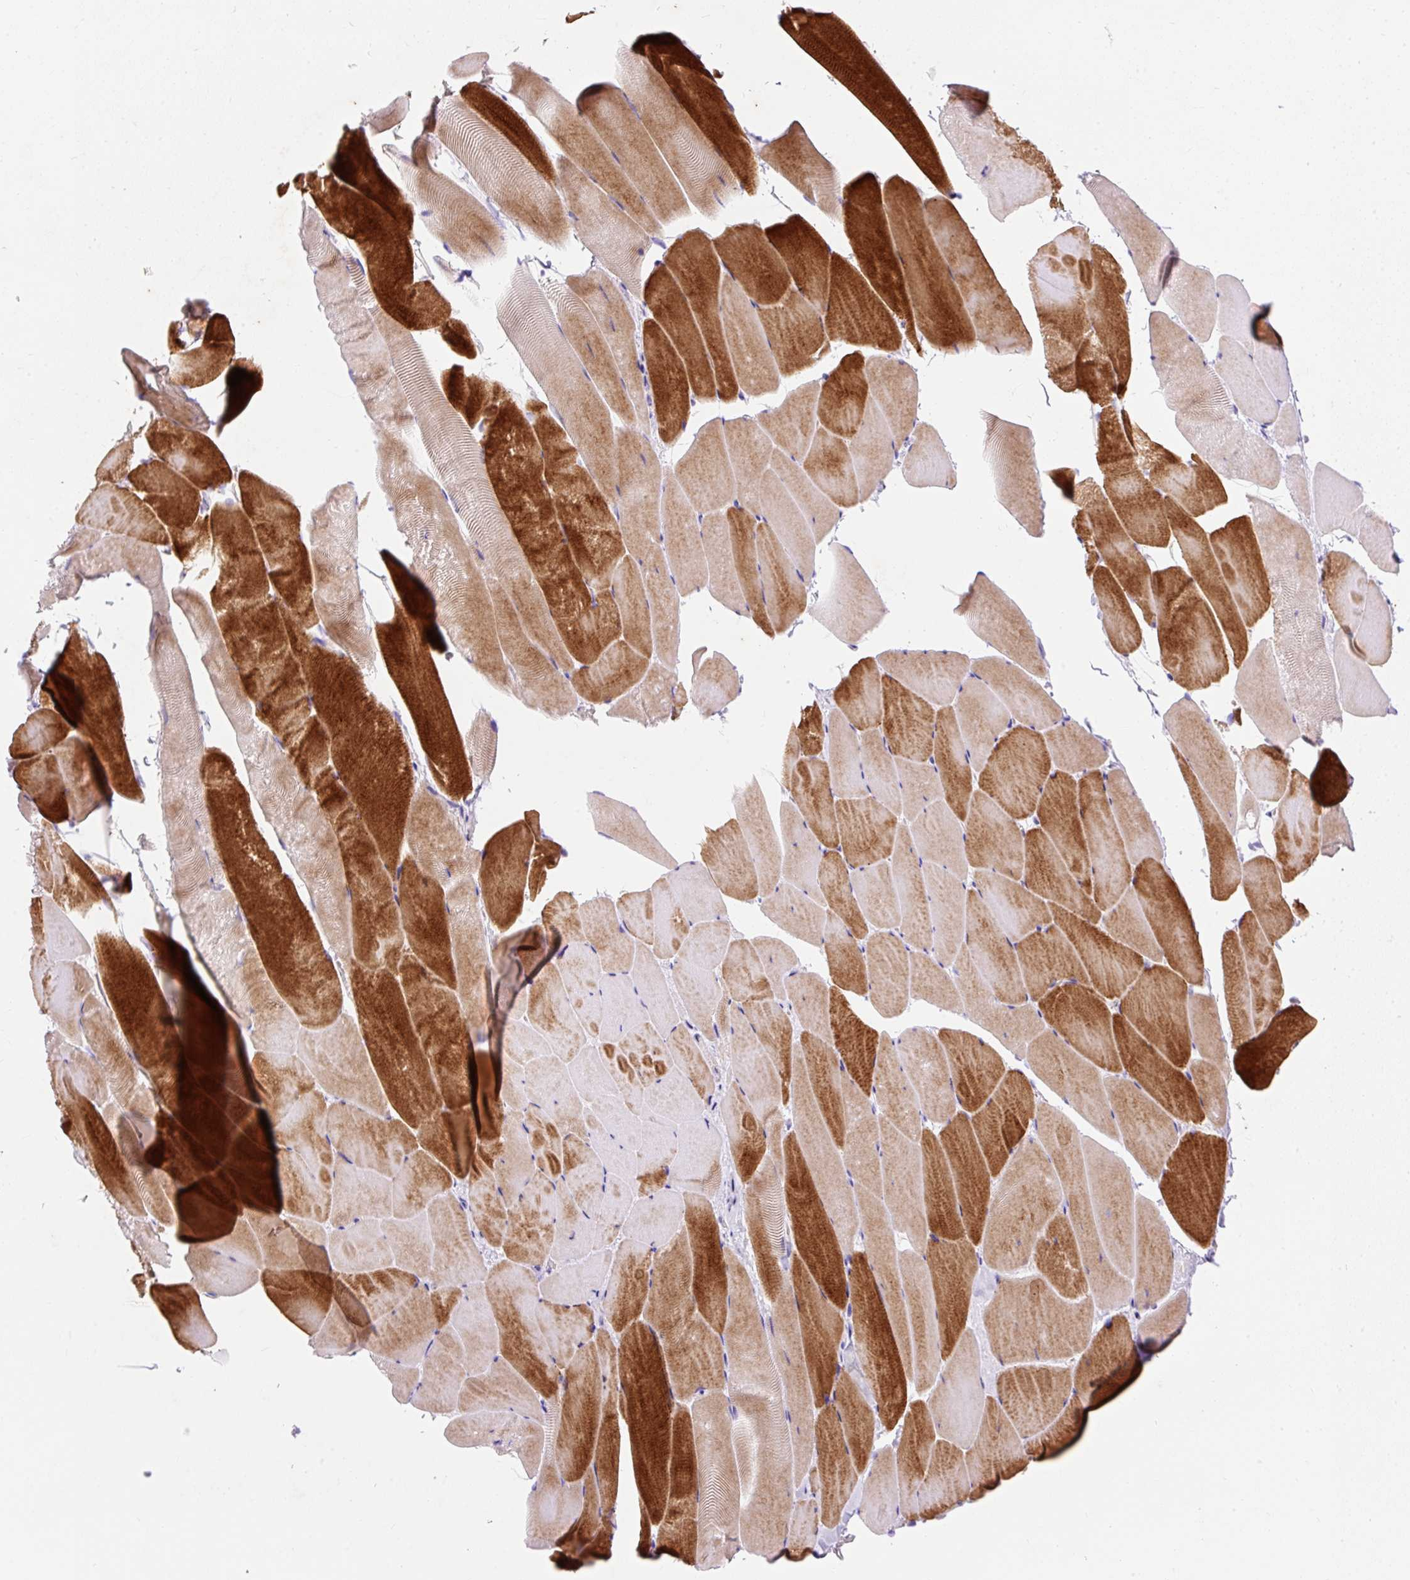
{"staining": {"intensity": "strong", "quantity": "25%-75%", "location": "cytoplasmic/membranous"}, "tissue": "skeletal muscle", "cell_type": "Myocytes", "image_type": "normal", "snomed": [{"axis": "morphology", "description": "Normal tissue, NOS"}, {"axis": "topography", "description": "Skeletal muscle"}], "caption": "Immunohistochemistry photomicrograph of unremarkable skeletal muscle: human skeletal muscle stained using immunohistochemistry reveals high levels of strong protein expression localized specifically in the cytoplasmic/membranous of myocytes, appearing as a cytoplasmic/membranous brown color.", "gene": "OR4K15", "patient": {"sex": "female", "age": 64}}